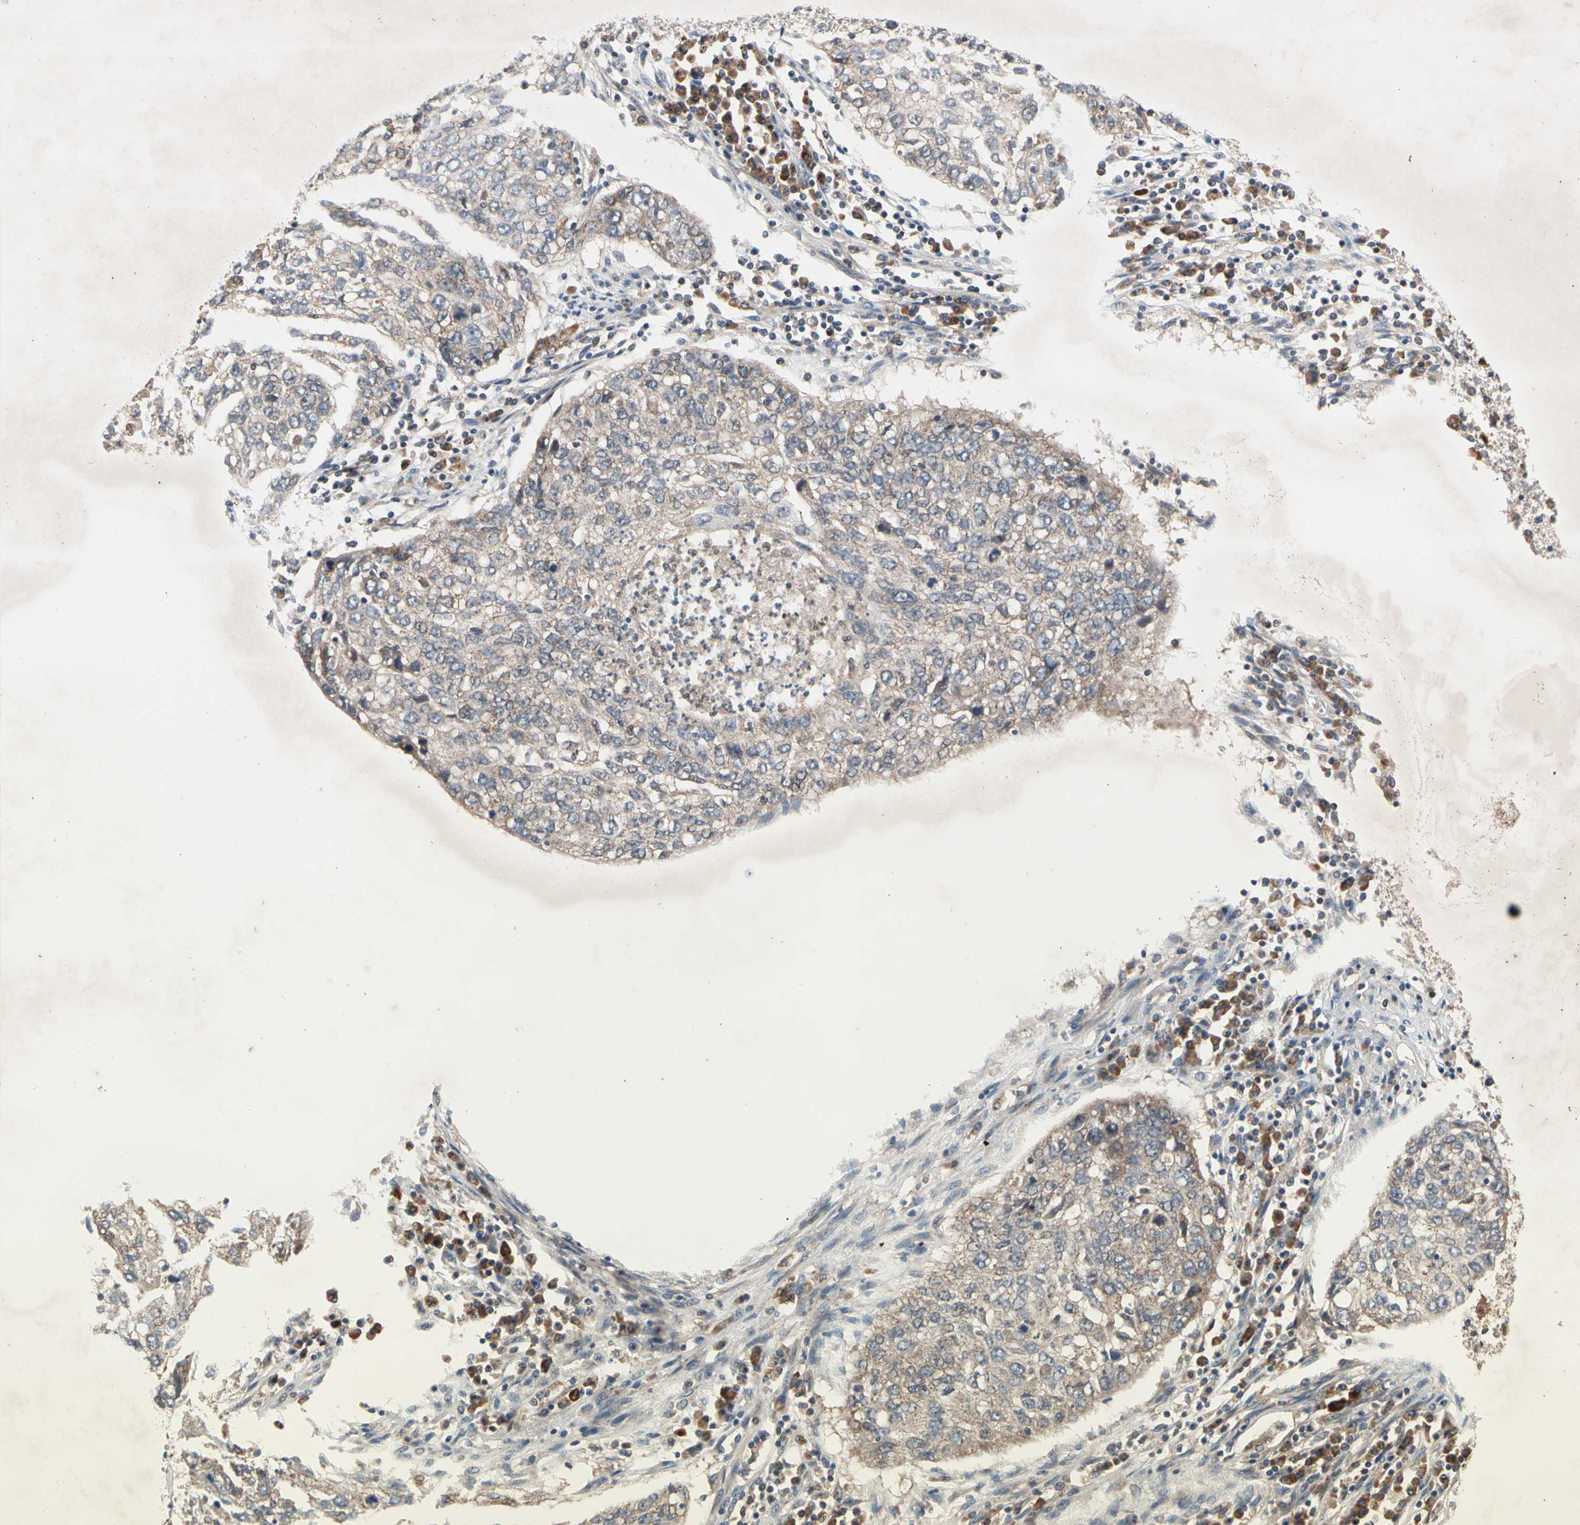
{"staining": {"intensity": "weak", "quantity": "25%-75%", "location": "cytoplasmic/membranous"}, "tissue": "lung cancer", "cell_type": "Tumor cells", "image_type": "cancer", "snomed": [{"axis": "morphology", "description": "Squamous cell carcinoma, NOS"}, {"axis": "topography", "description": "Lung"}], "caption": "A photomicrograph showing weak cytoplasmic/membranous expression in about 25%-75% of tumor cells in squamous cell carcinoma (lung), as visualized by brown immunohistochemical staining.", "gene": "MTHFS", "patient": {"sex": "female", "age": 63}}